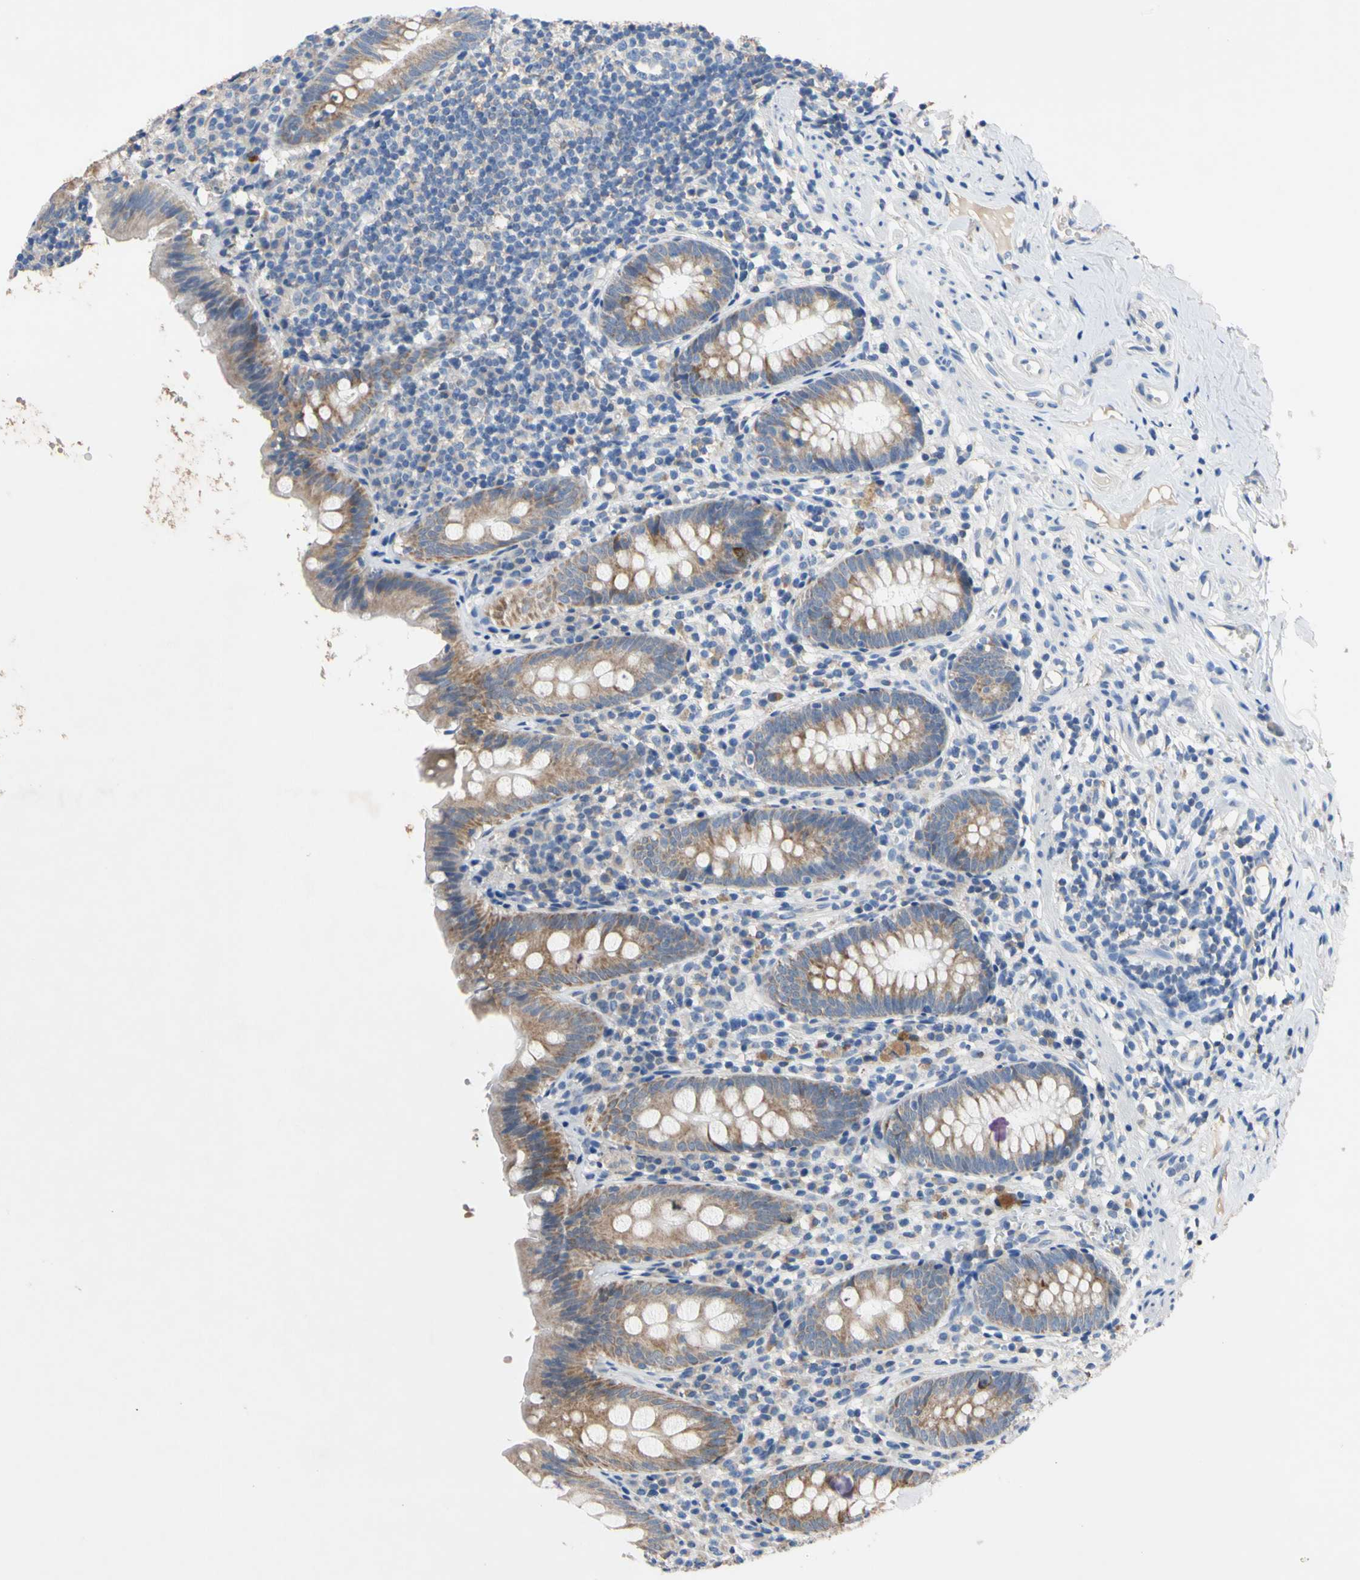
{"staining": {"intensity": "moderate", "quantity": ">75%", "location": "cytoplasmic/membranous"}, "tissue": "appendix", "cell_type": "Glandular cells", "image_type": "normal", "snomed": [{"axis": "morphology", "description": "Normal tissue, NOS"}, {"axis": "topography", "description": "Appendix"}], "caption": "IHC micrograph of benign appendix stained for a protein (brown), which shows medium levels of moderate cytoplasmic/membranous positivity in approximately >75% of glandular cells.", "gene": "PNKD", "patient": {"sex": "male", "age": 52}}